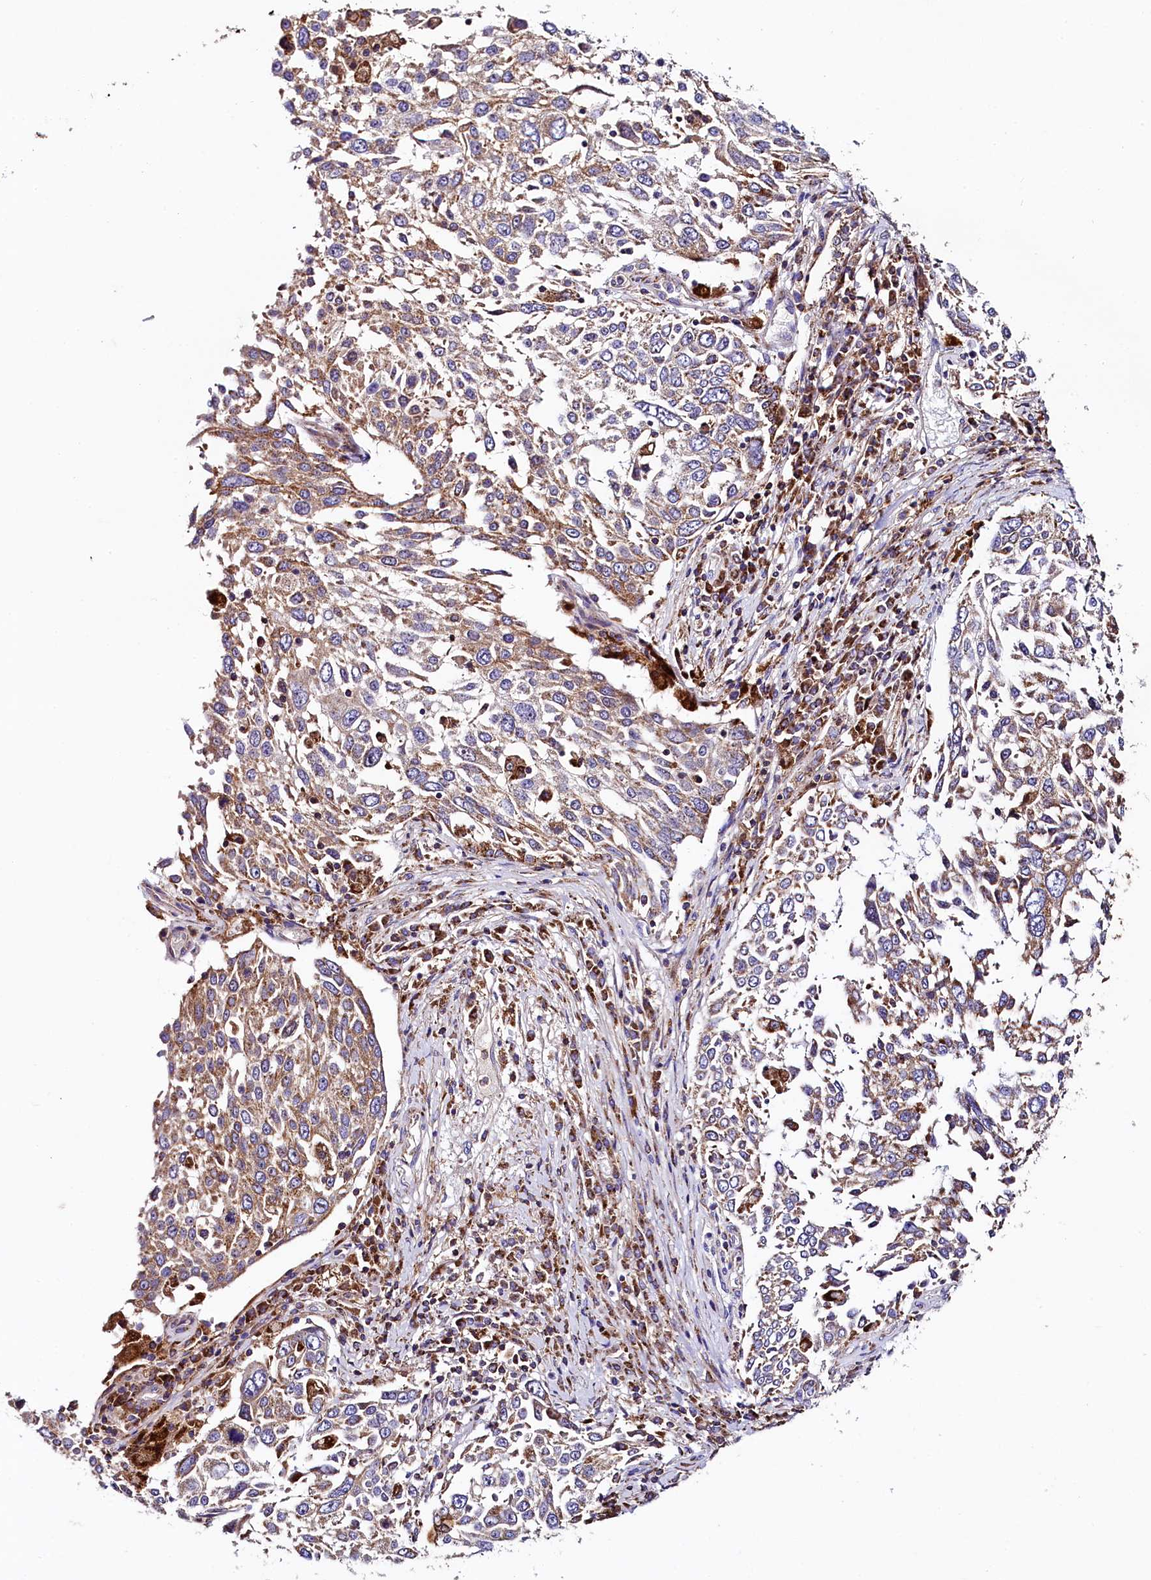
{"staining": {"intensity": "weak", "quantity": "25%-75%", "location": "cytoplasmic/membranous"}, "tissue": "lung cancer", "cell_type": "Tumor cells", "image_type": "cancer", "snomed": [{"axis": "morphology", "description": "Squamous cell carcinoma, NOS"}, {"axis": "topography", "description": "Lung"}], "caption": "Protein staining of lung squamous cell carcinoma tissue shows weak cytoplasmic/membranous expression in approximately 25%-75% of tumor cells.", "gene": "CLYBL", "patient": {"sex": "male", "age": 65}}